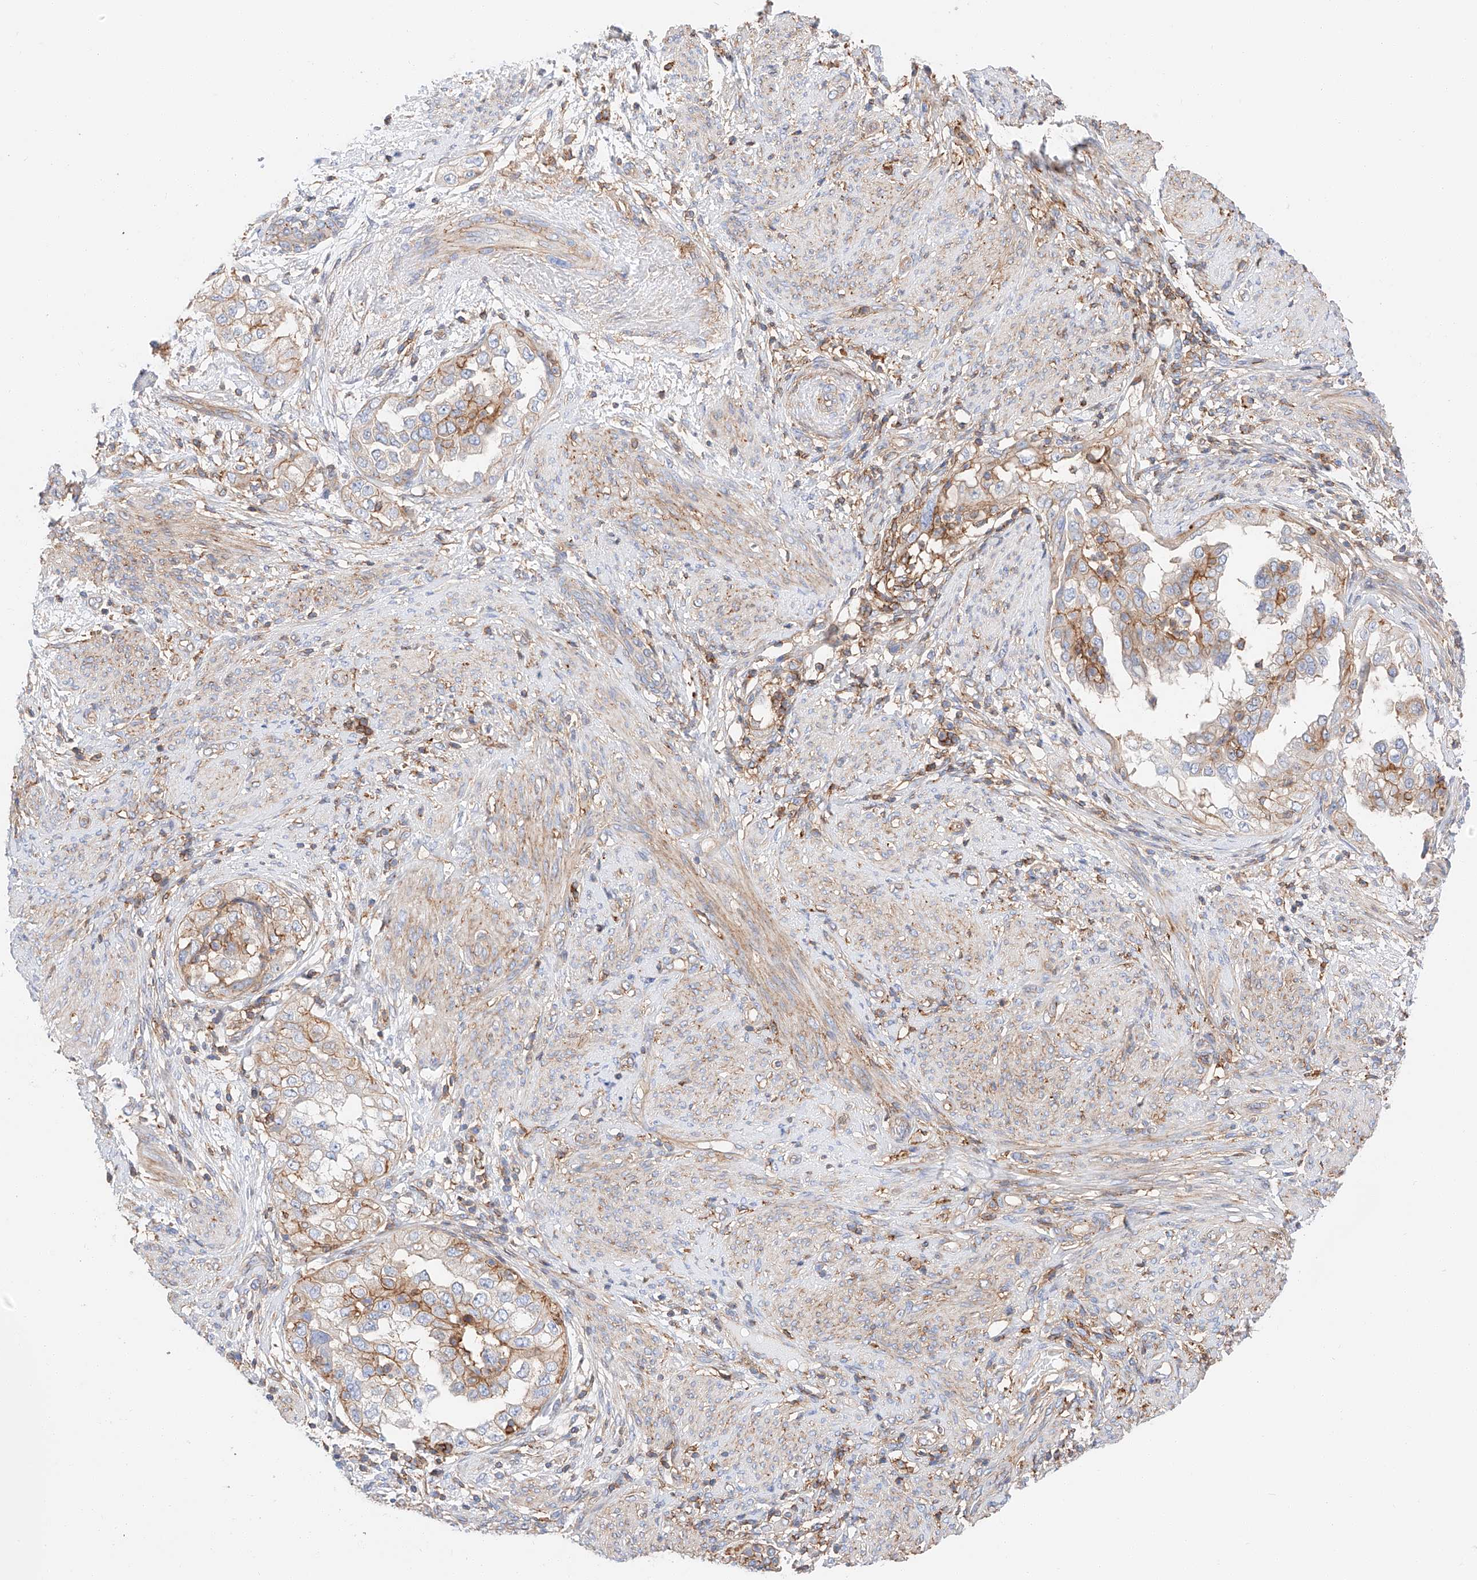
{"staining": {"intensity": "moderate", "quantity": "<25%", "location": "cytoplasmic/membranous"}, "tissue": "endometrial cancer", "cell_type": "Tumor cells", "image_type": "cancer", "snomed": [{"axis": "morphology", "description": "Adenocarcinoma, NOS"}, {"axis": "topography", "description": "Endometrium"}], "caption": "A micrograph of endometrial cancer stained for a protein displays moderate cytoplasmic/membranous brown staining in tumor cells.", "gene": "HAUS4", "patient": {"sex": "female", "age": 85}}